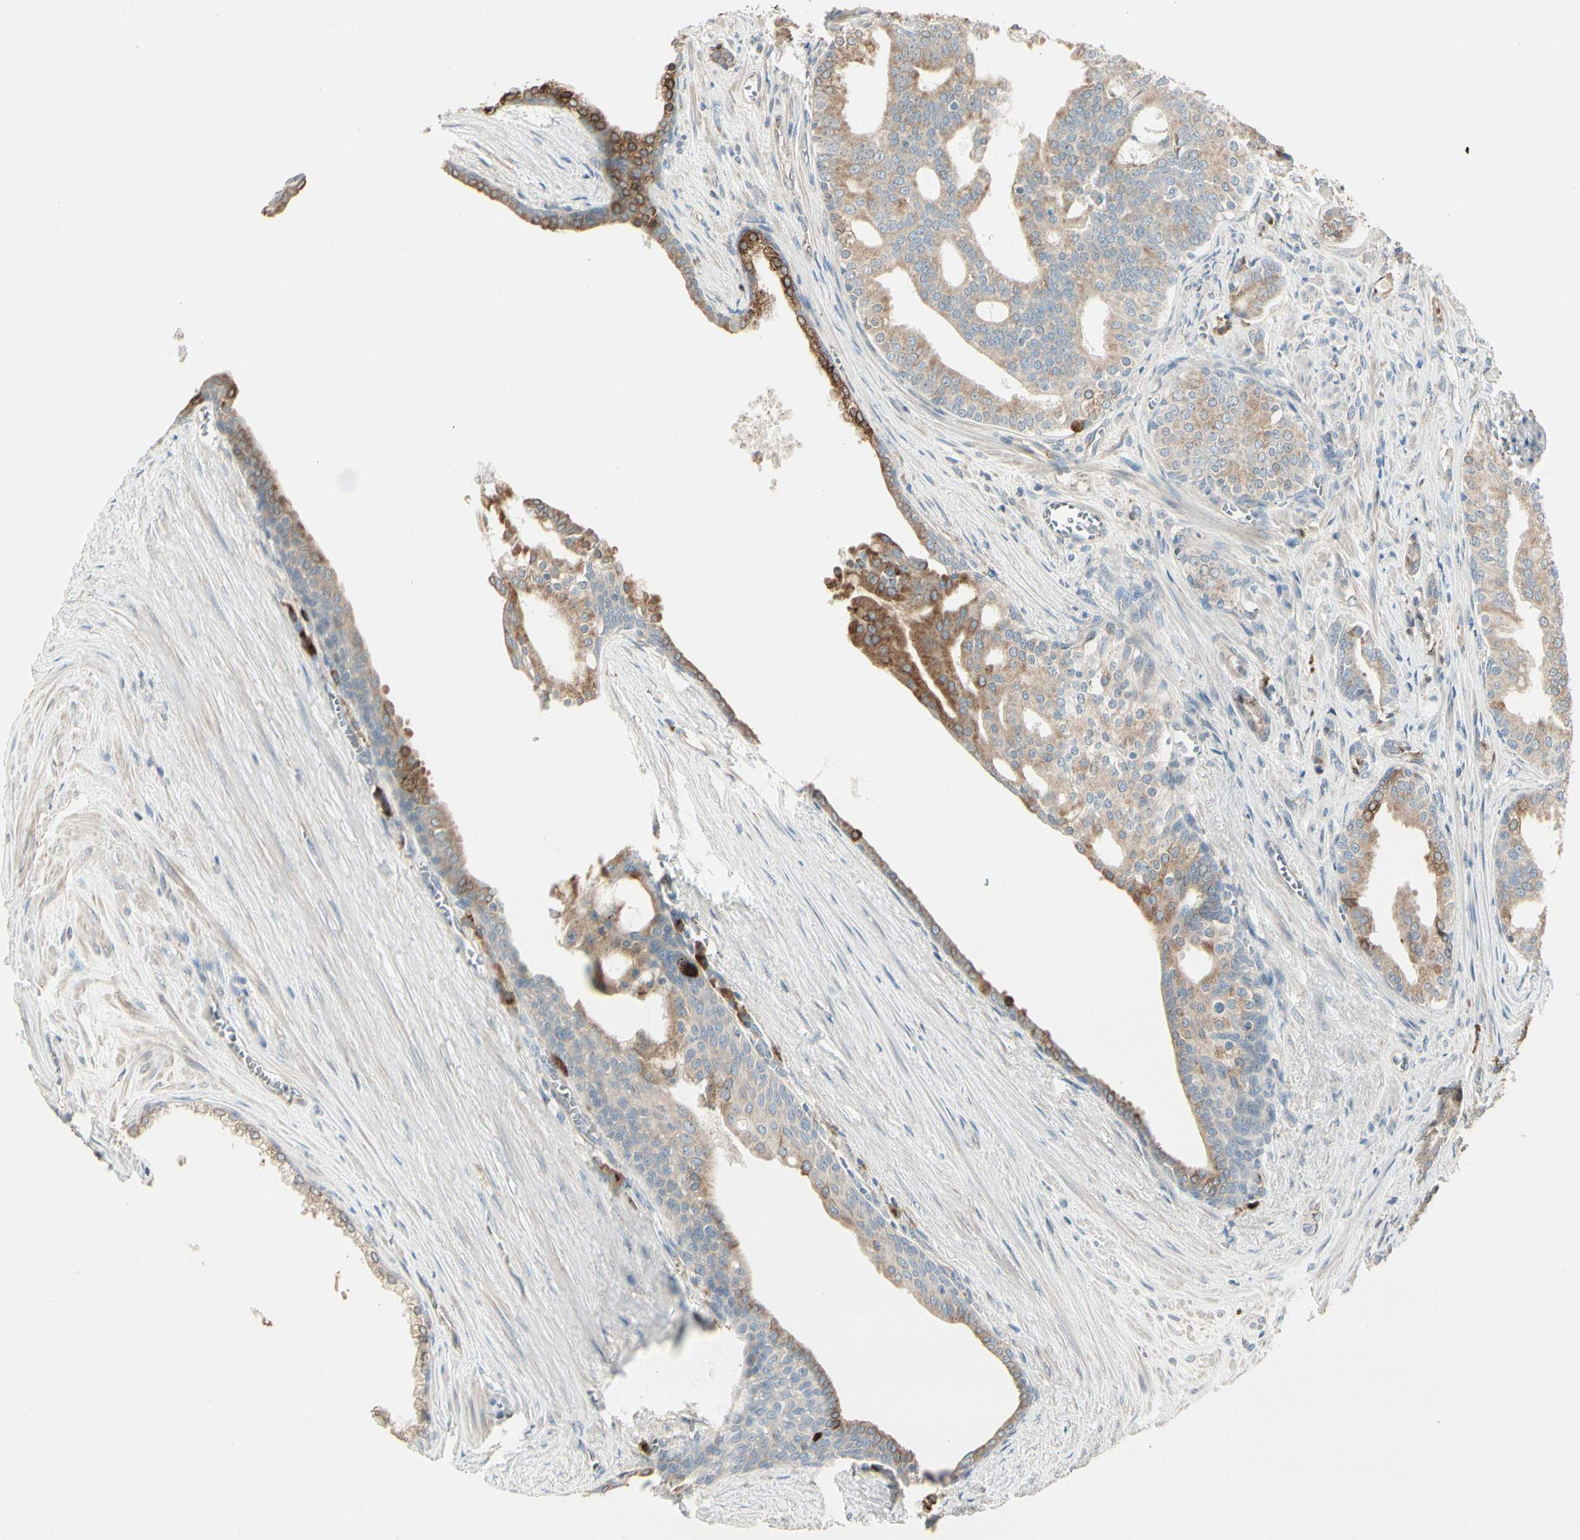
{"staining": {"intensity": "moderate", "quantity": ">75%", "location": "cytoplasmic/membranous"}, "tissue": "prostate cancer", "cell_type": "Tumor cells", "image_type": "cancer", "snomed": [{"axis": "morphology", "description": "Adenocarcinoma, Low grade"}, {"axis": "topography", "description": "Prostate"}], "caption": "Prostate adenocarcinoma (low-grade) stained with DAB immunohistochemistry shows medium levels of moderate cytoplasmic/membranous staining in about >75% of tumor cells. Using DAB (brown) and hematoxylin (blue) stains, captured at high magnification using brightfield microscopy.", "gene": "NUCB2", "patient": {"sex": "male", "age": 58}}